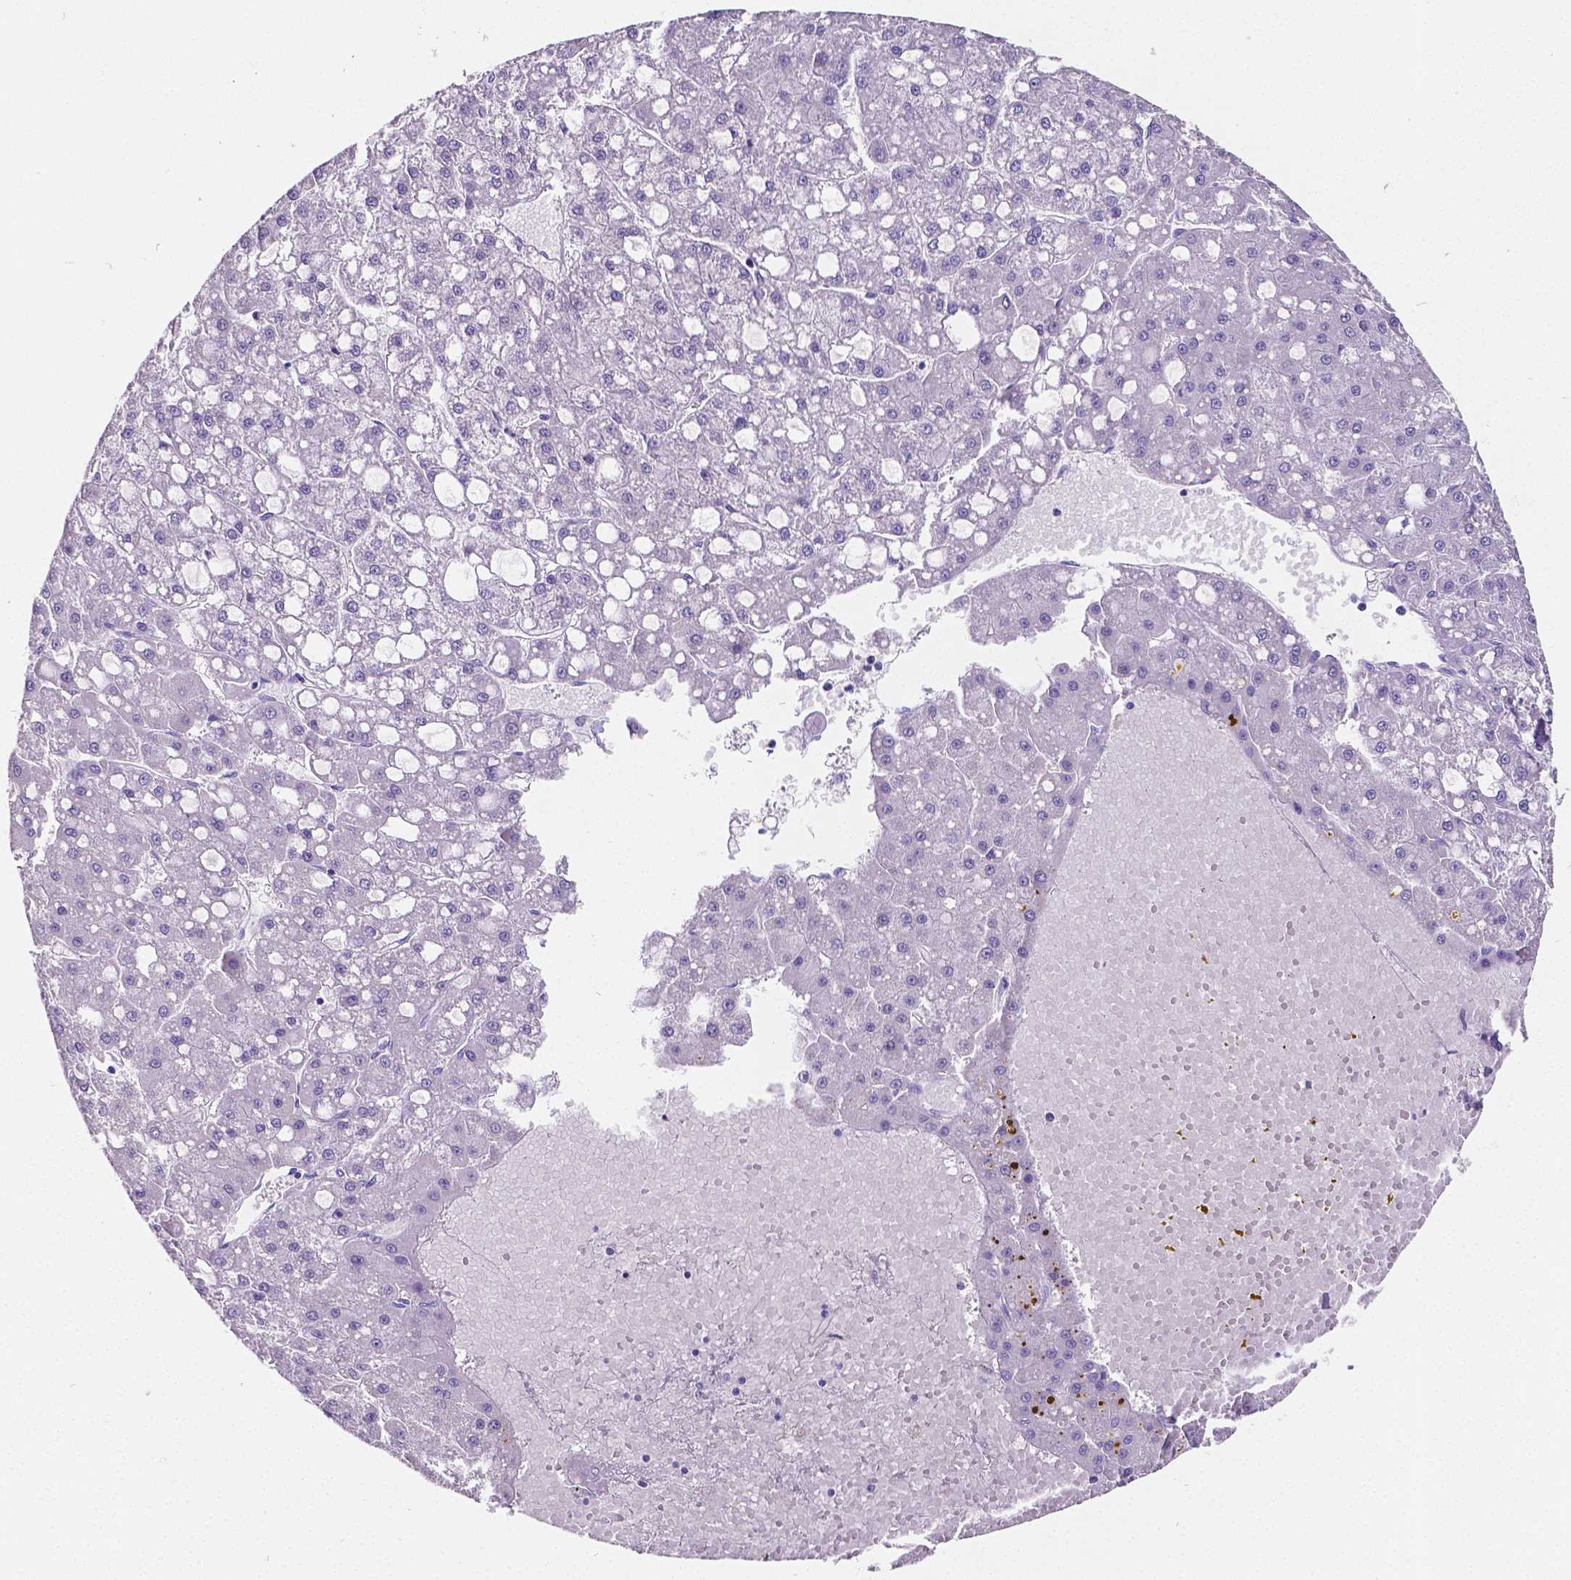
{"staining": {"intensity": "negative", "quantity": "none", "location": "none"}, "tissue": "liver cancer", "cell_type": "Tumor cells", "image_type": "cancer", "snomed": [{"axis": "morphology", "description": "Carcinoma, Hepatocellular, NOS"}, {"axis": "topography", "description": "Liver"}], "caption": "There is no significant positivity in tumor cells of hepatocellular carcinoma (liver). (Stains: DAB (3,3'-diaminobenzidine) IHC with hematoxylin counter stain, Microscopy: brightfield microscopy at high magnification).", "gene": "SATB2", "patient": {"sex": "male", "age": 67}}